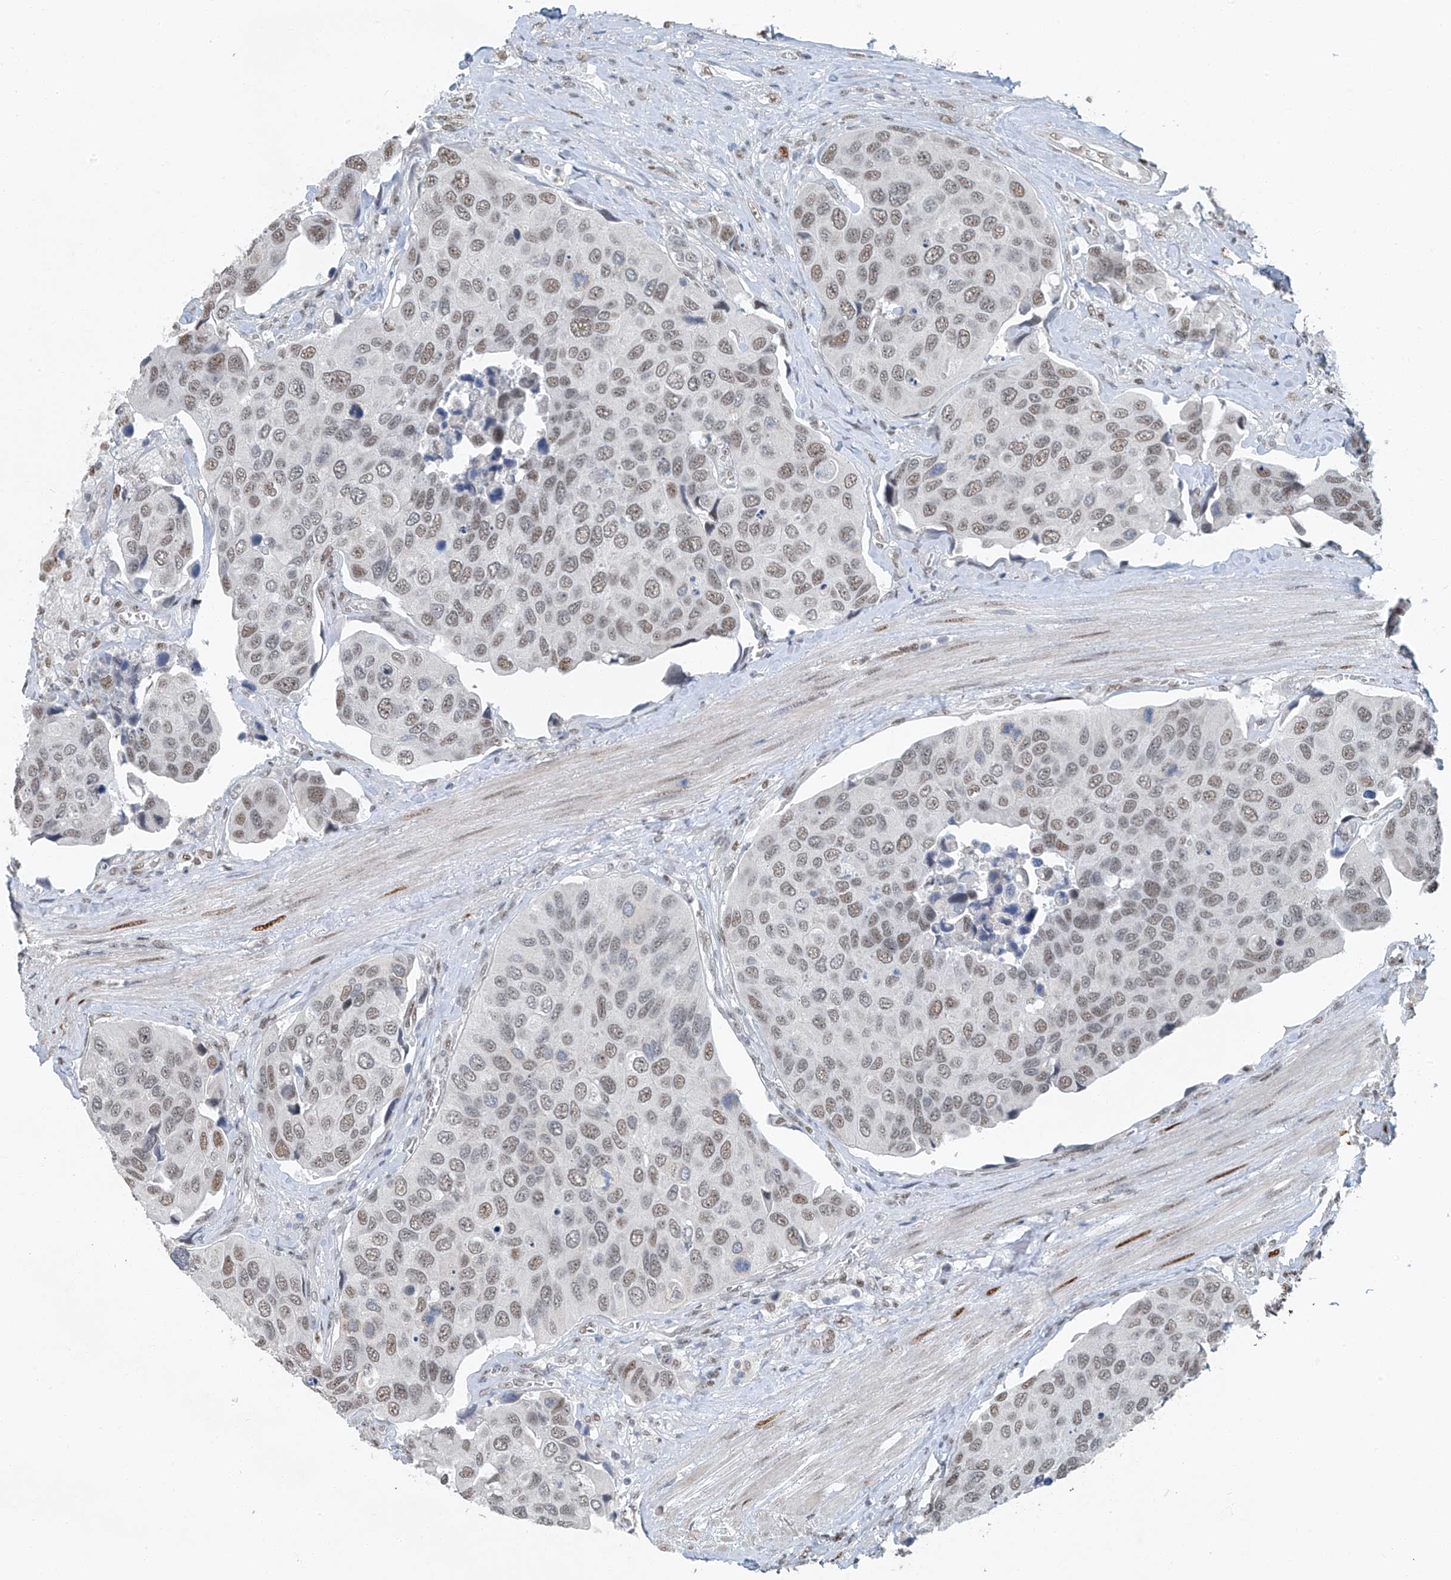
{"staining": {"intensity": "moderate", "quantity": ">75%", "location": "nuclear"}, "tissue": "urothelial cancer", "cell_type": "Tumor cells", "image_type": "cancer", "snomed": [{"axis": "morphology", "description": "Urothelial carcinoma, High grade"}, {"axis": "topography", "description": "Urinary bladder"}], "caption": "Urothelial carcinoma (high-grade) stained for a protein displays moderate nuclear positivity in tumor cells. The staining was performed using DAB (3,3'-diaminobenzidine), with brown indicating positive protein expression. Nuclei are stained blue with hematoxylin.", "gene": "TAF8", "patient": {"sex": "male", "age": 74}}